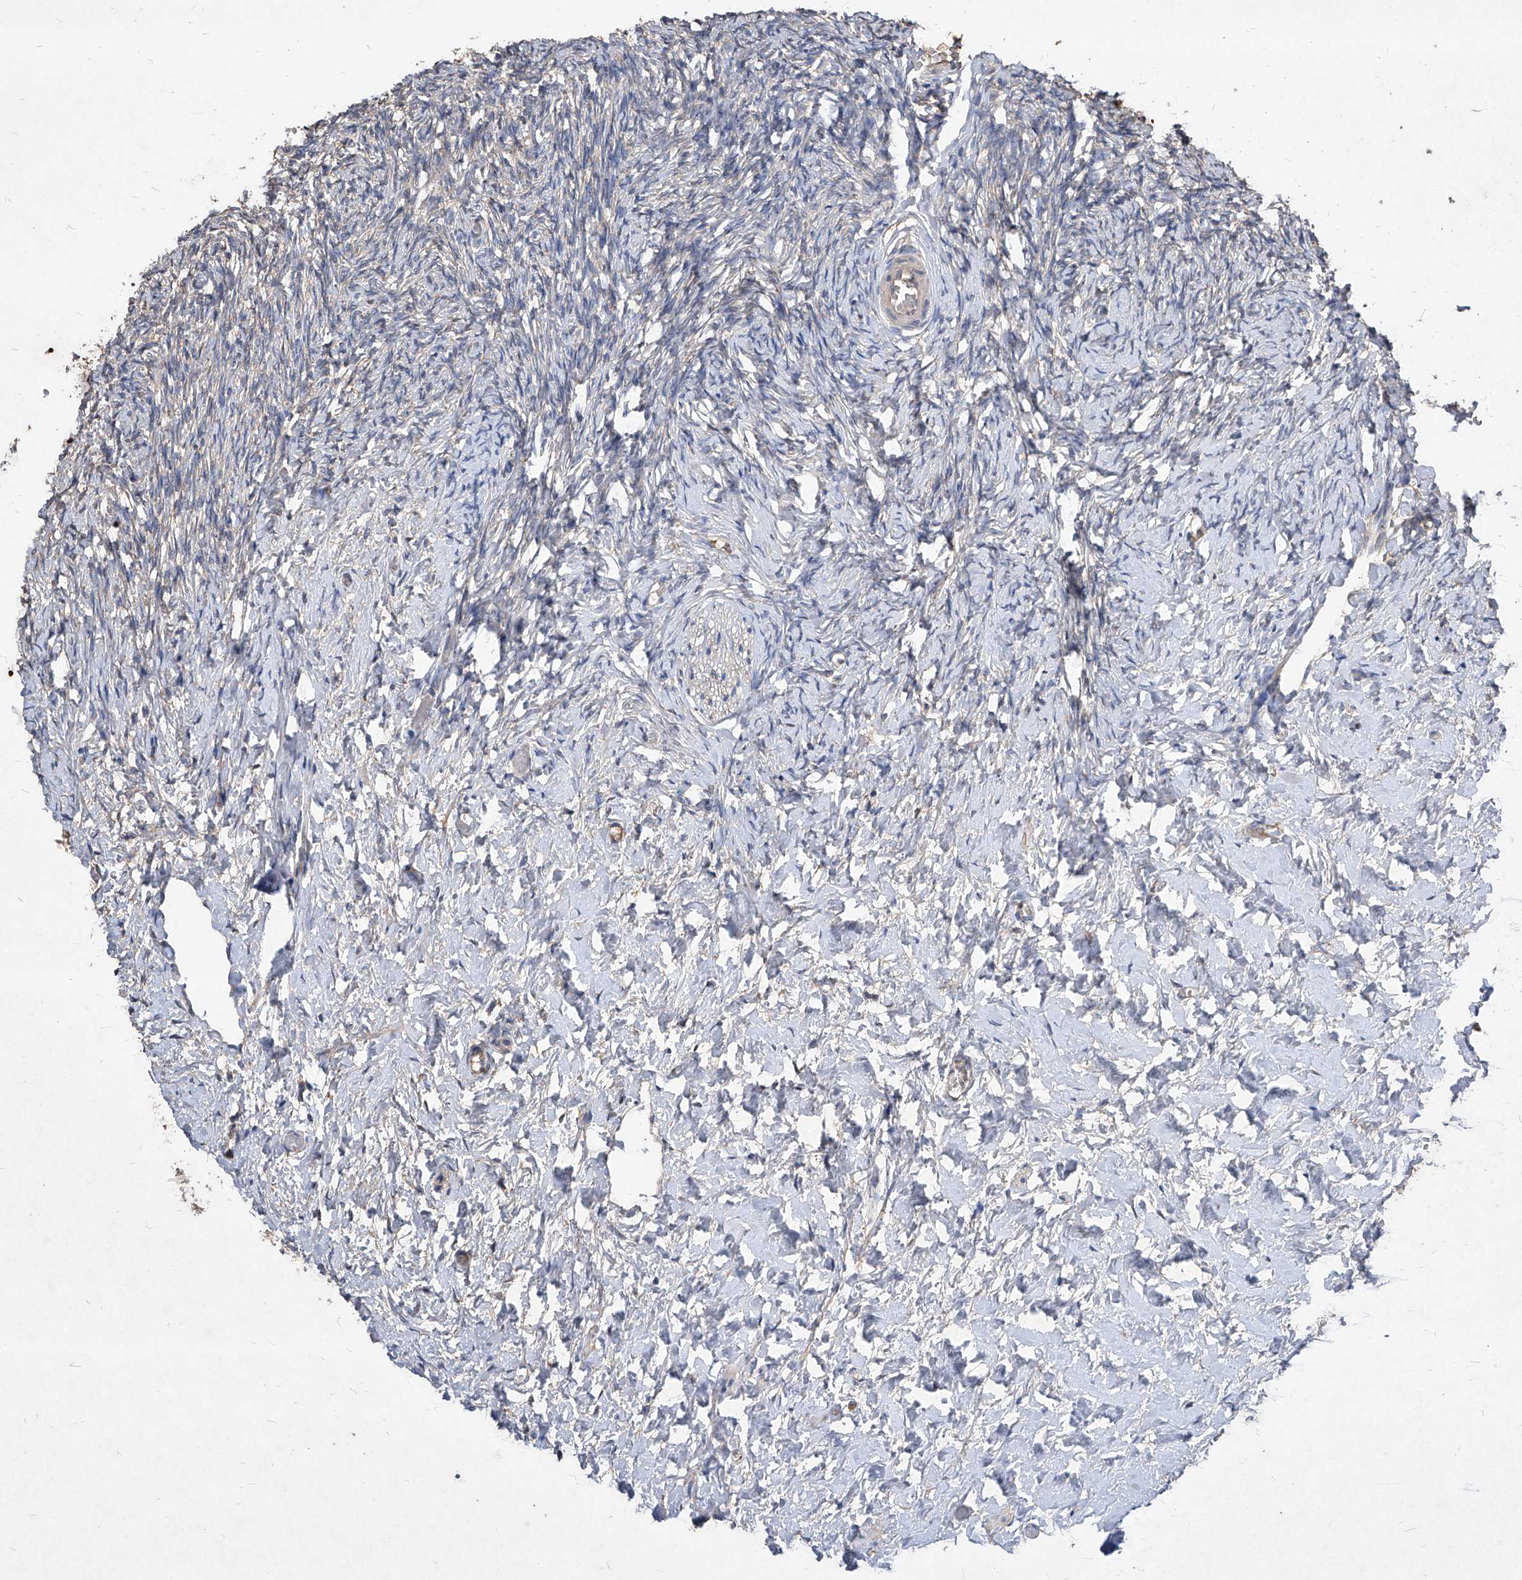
{"staining": {"intensity": "negative", "quantity": "none", "location": "none"}, "tissue": "ovary", "cell_type": "Ovarian stroma cells", "image_type": "normal", "snomed": [{"axis": "morphology", "description": "Normal tissue, NOS"}, {"axis": "topography", "description": "Ovary"}], "caption": "The micrograph exhibits no significant expression in ovarian stroma cells of ovary.", "gene": "SYNGR1", "patient": {"sex": "female", "age": 27}}